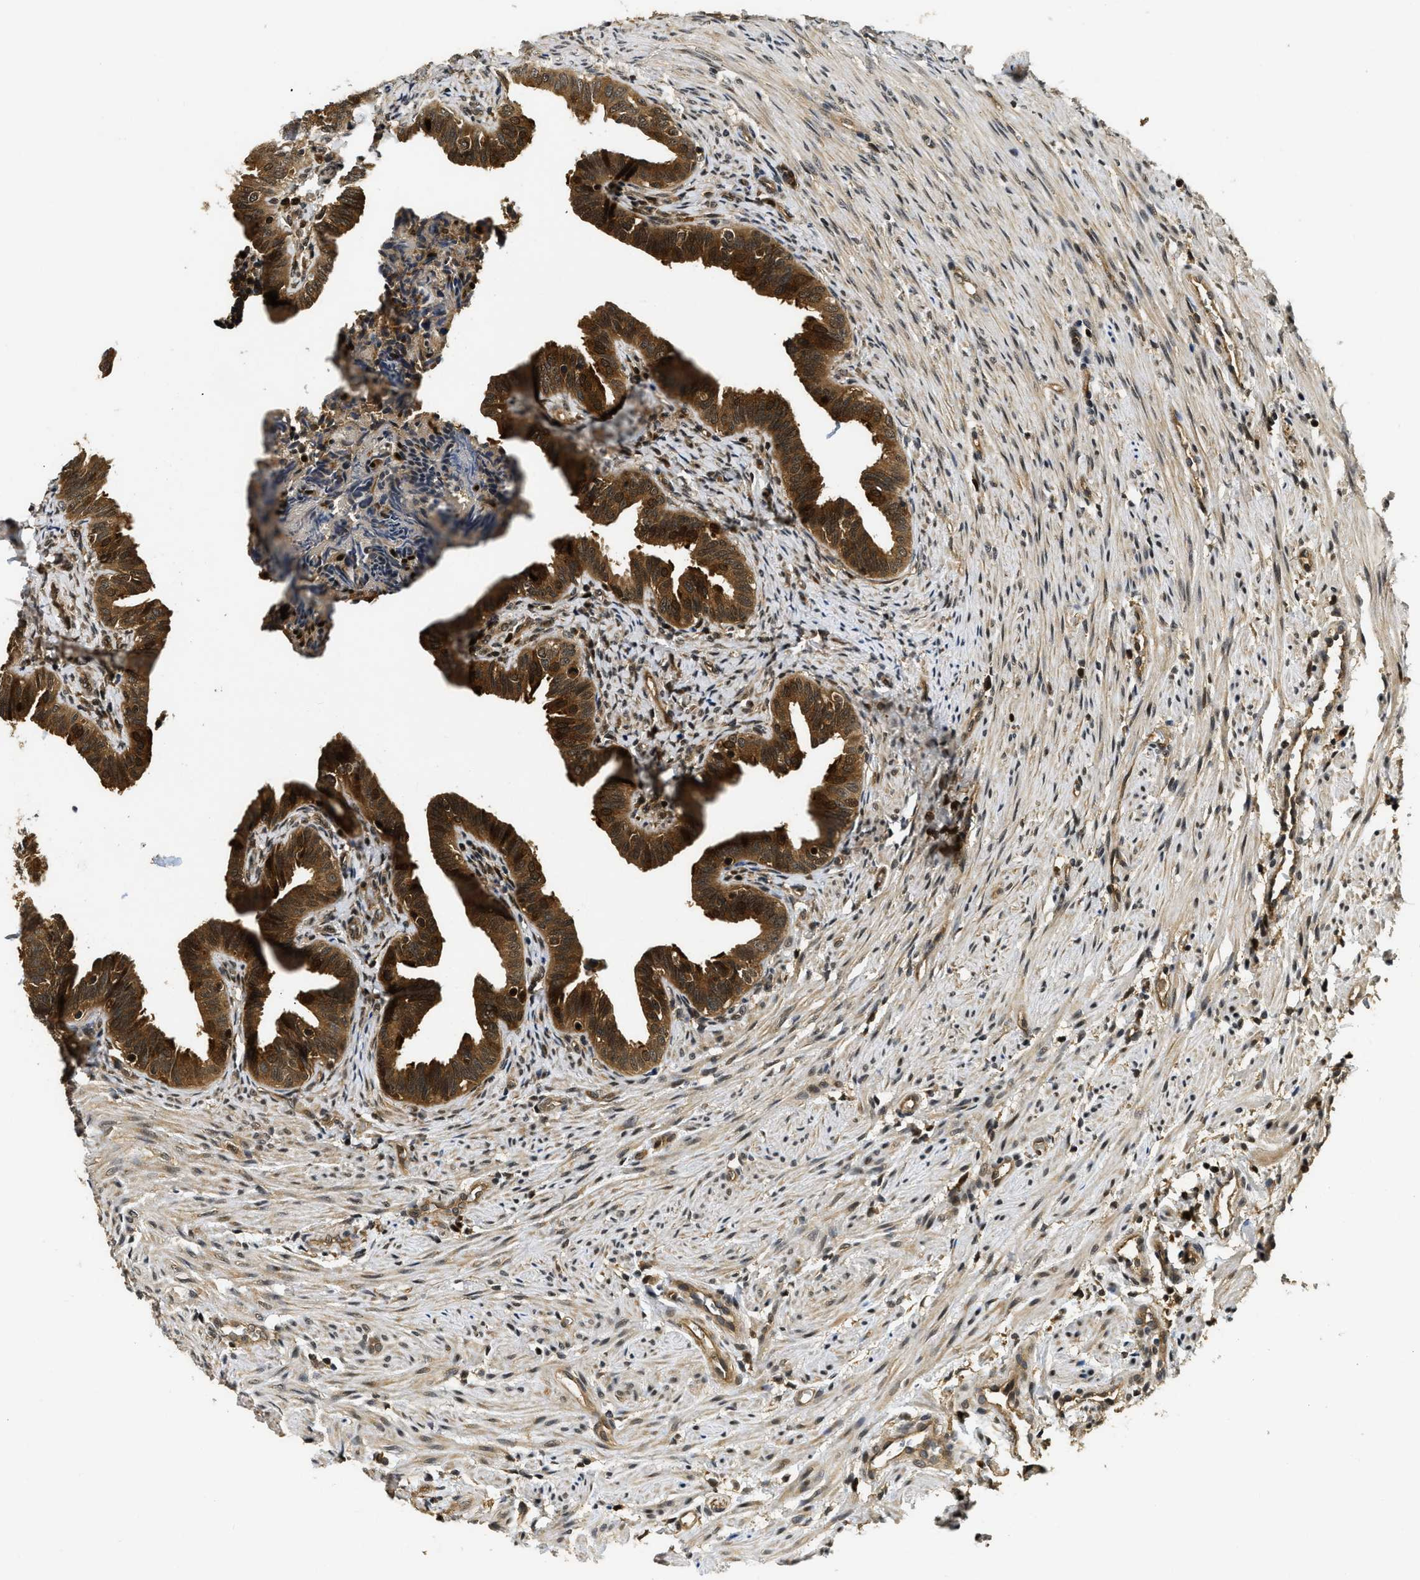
{"staining": {"intensity": "strong", "quantity": ">75%", "location": "cytoplasmic/membranous"}, "tissue": "fallopian tube", "cell_type": "Glandular cells", "image_type": "normal", "snomed": [{"axis": "morphology", "description": "Normal tissue, NOS"}, {"axis": "topography", "description": "Fallopian tube"}, {"axis": "topography", "description": "Placenta"}], "caption": "A high amount of strong cytoplasmic/membranous positivity is present in approximately >75% of glandular cells in normal fallopian tube.", "gene": "ADSL", "patient": {"sex": "female", "age": 34}}